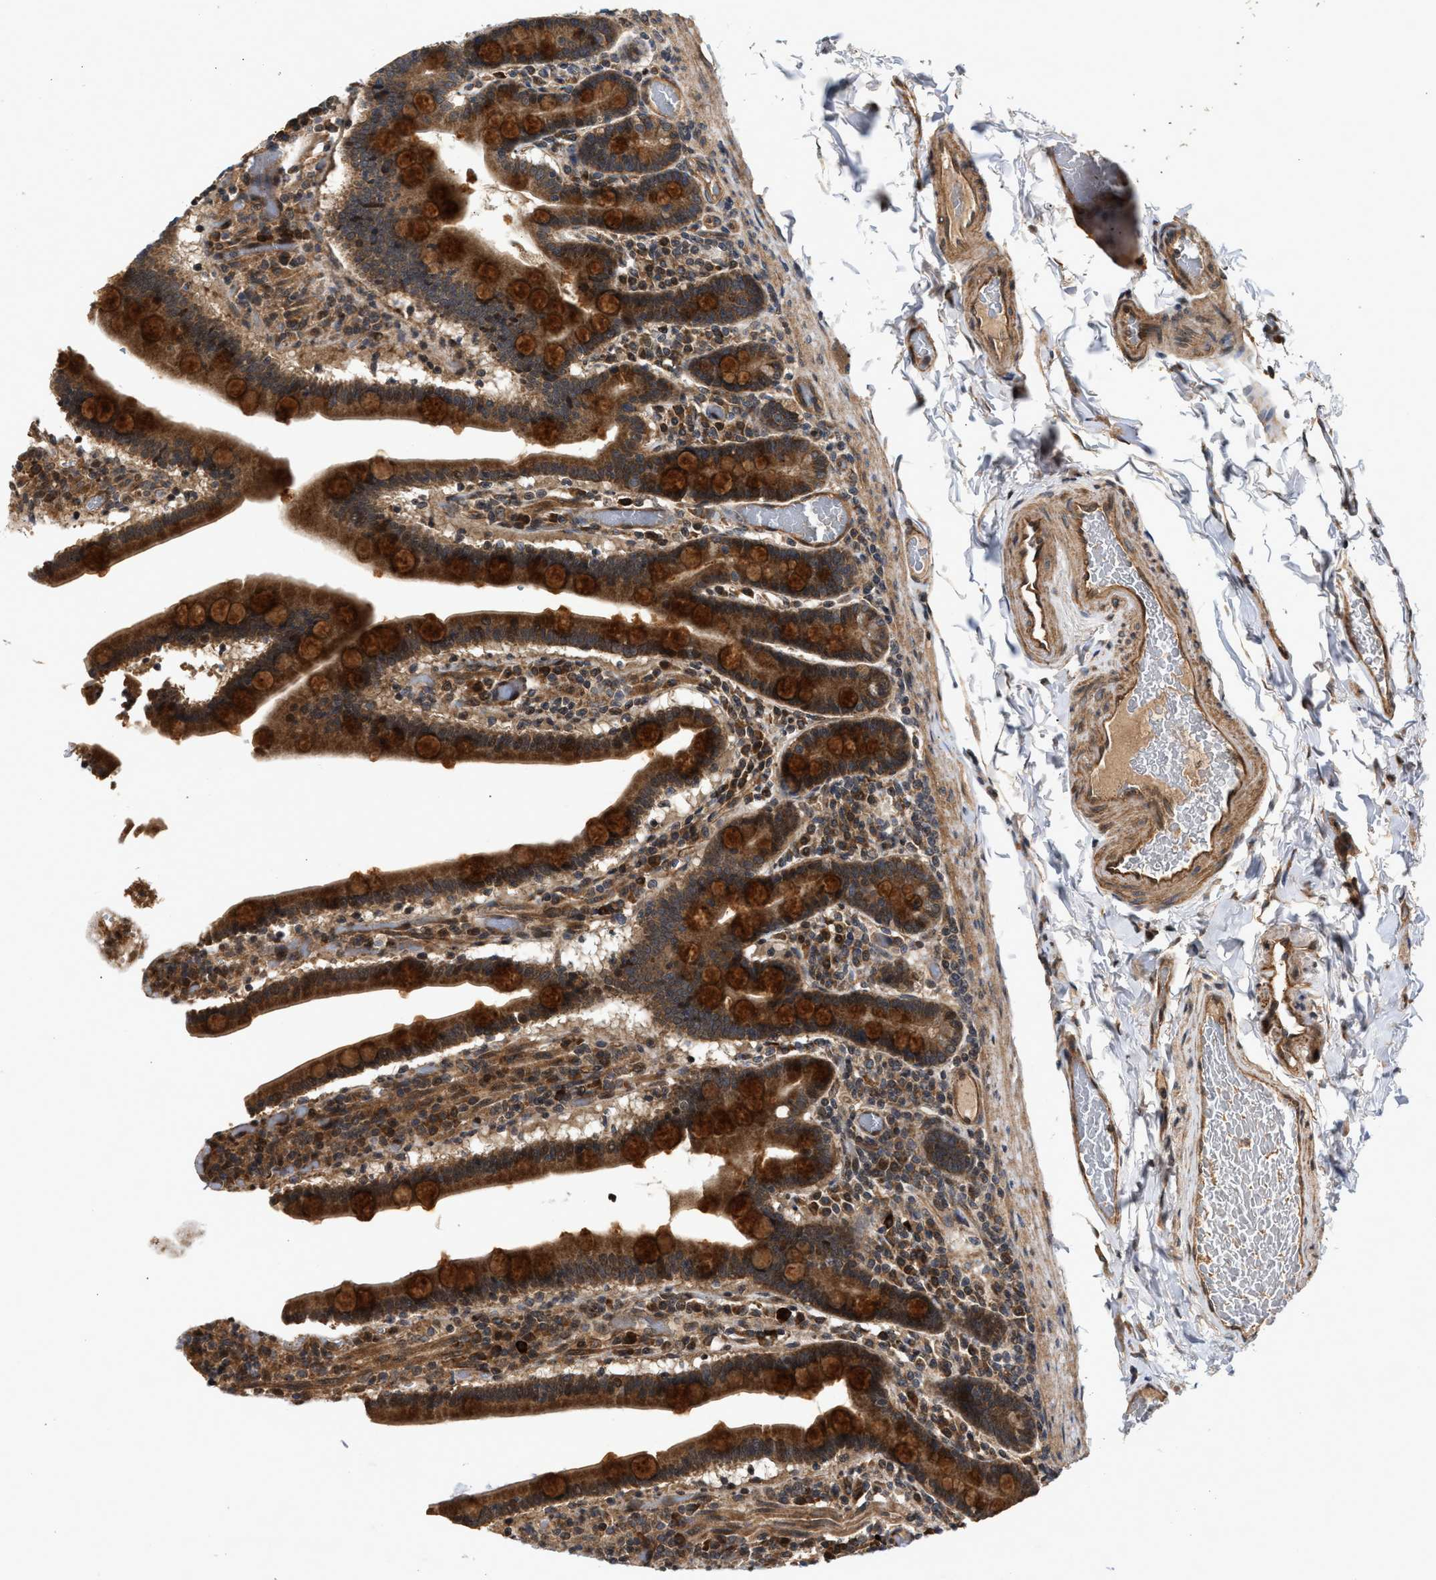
{"staining": {"intensity": "strong", "quantity": ">75%", "location": "cytoplasmic/membranous"}, "tissue": "duodenum", "cell_type": "Glandular cells", "image_type": "normal", "snomed": [{"axis": "morphology", "description": "Normal tissue, NOS"}, {"axis": "topography", "description": "Duodenum"}], "caption": "Protein staining by IHC reveals strong cytoplasmic/membranous expression in about >75% of glandular cells in benign duodenum. The staining was performed using DAB to visualize the protein expression in brown, while the nuclei were stained in blue with hematoxylin (Magnification: 20x).", "gene": "CFLAR", "patient": {"sex": "female", "age": 53}}